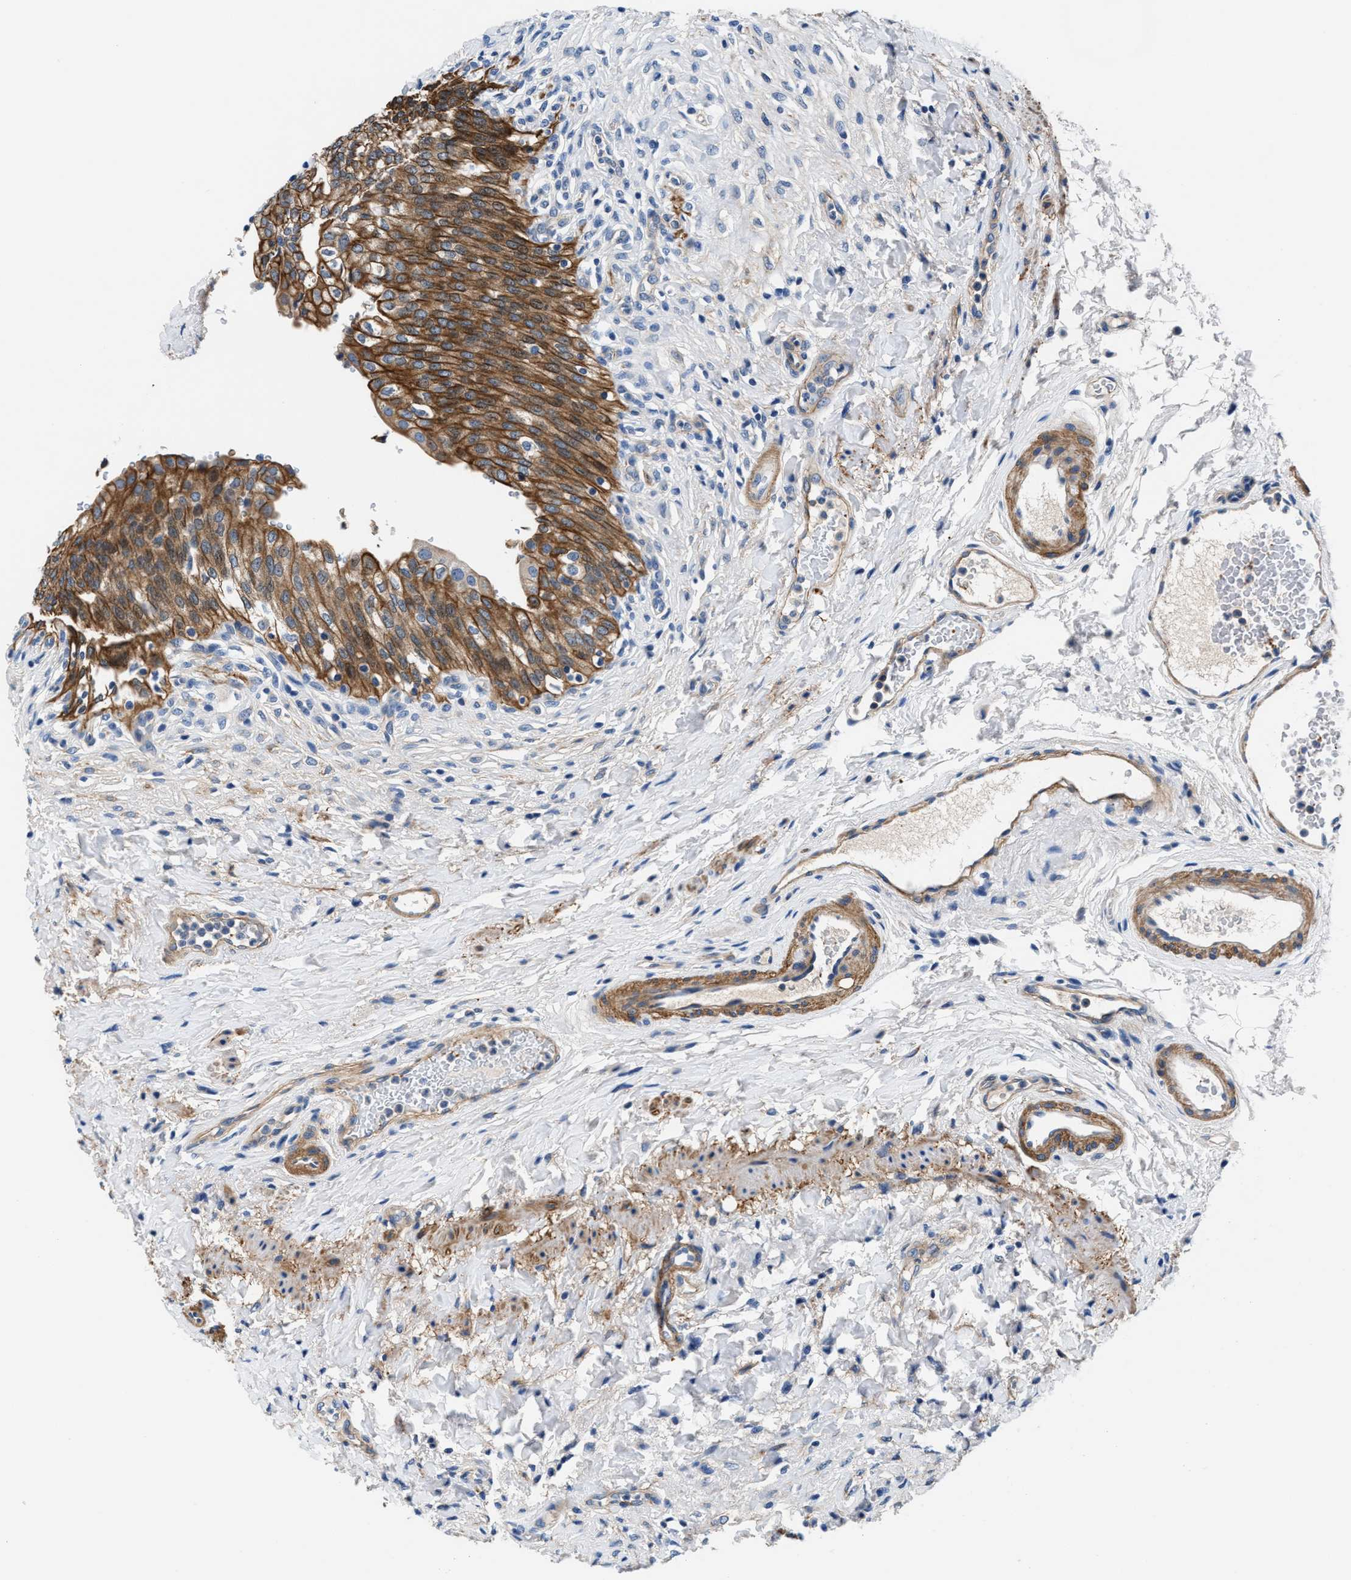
{"staining": {"intensity": "moderate", "quantity": ">75%", "location": "cytoplasmic/membranous"}, "tissue": "urinary bladder", "cell_type": "Urothelial cells", "image_type": "normal", "snomed": [{"axis": "morphology", "description": "Urothelial carcinoma, High grade"}, {"axis": "topography", "description": "Urinary bladder"}], "caption": "Protein positivity by IHC reveals moderate cytoplasmic/membranous positivity in approximately >75% of urothelial cells in benign urinary bladder.", "gene": "PARG", "patient": {"sex": "male", "age": 46}}